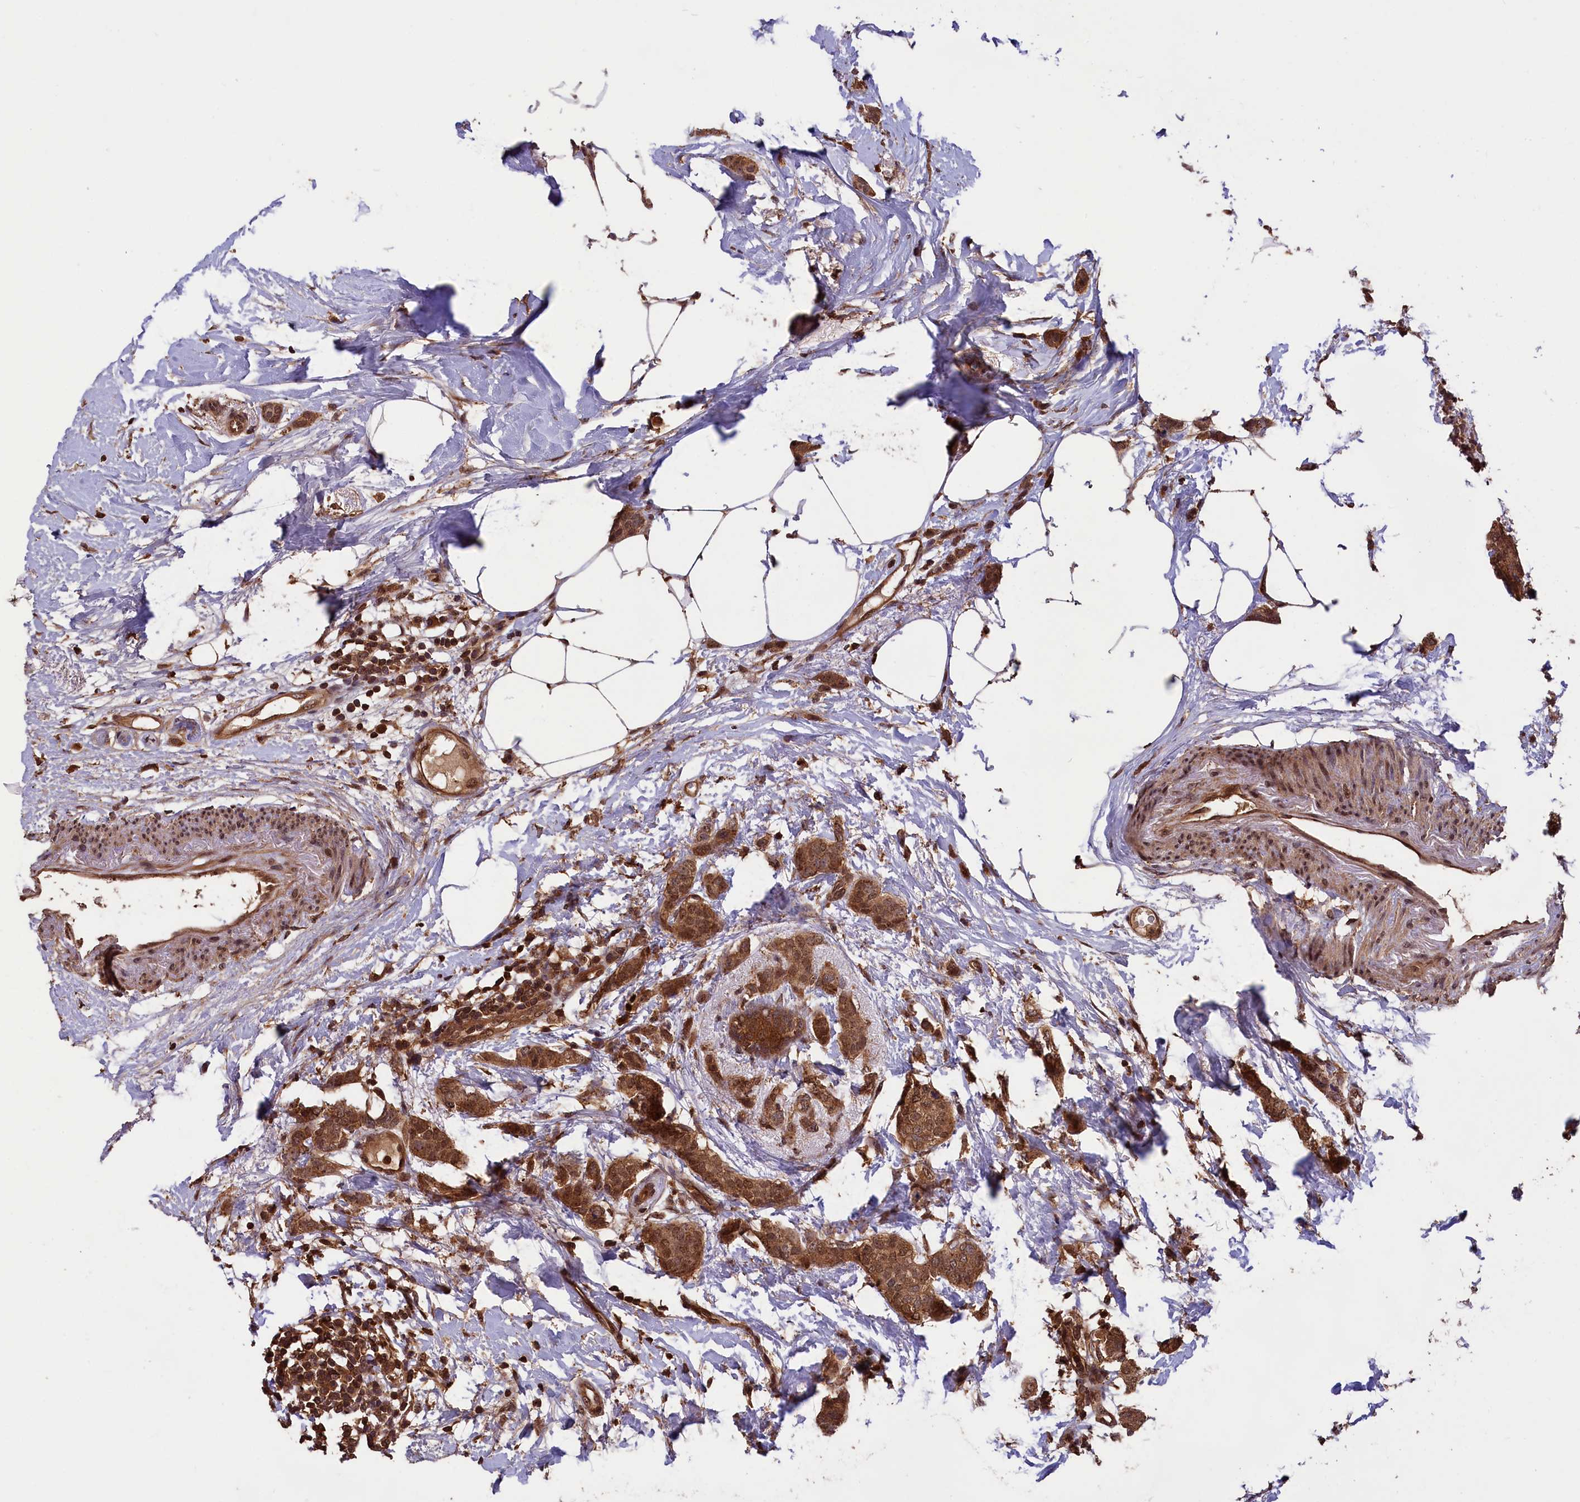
{"staining": {"intensity": "moderate", "quantity": ">75%", "location": "cytoplasmic/membranous,nuclear"}, "tissue": "breast cancer", "cell_type": "Tumor cells", "image_type": "cancer", "snomed": [{"axis": "morphology", "description": "Duct carcinoma"}, {"axis": "topography", "description": "Breast"}], "caption": "High-magnification brightfield microscopy of breast cancer stained with DAB (brown) and counterstained with hematoxylin (blue). tumor cells exhibit moderate cytoplasmic/membranous and nuclear positivity is present in approximately>75% of cells.", "gene": "IST1", "patient": {"sex": "female", "age": 72}}